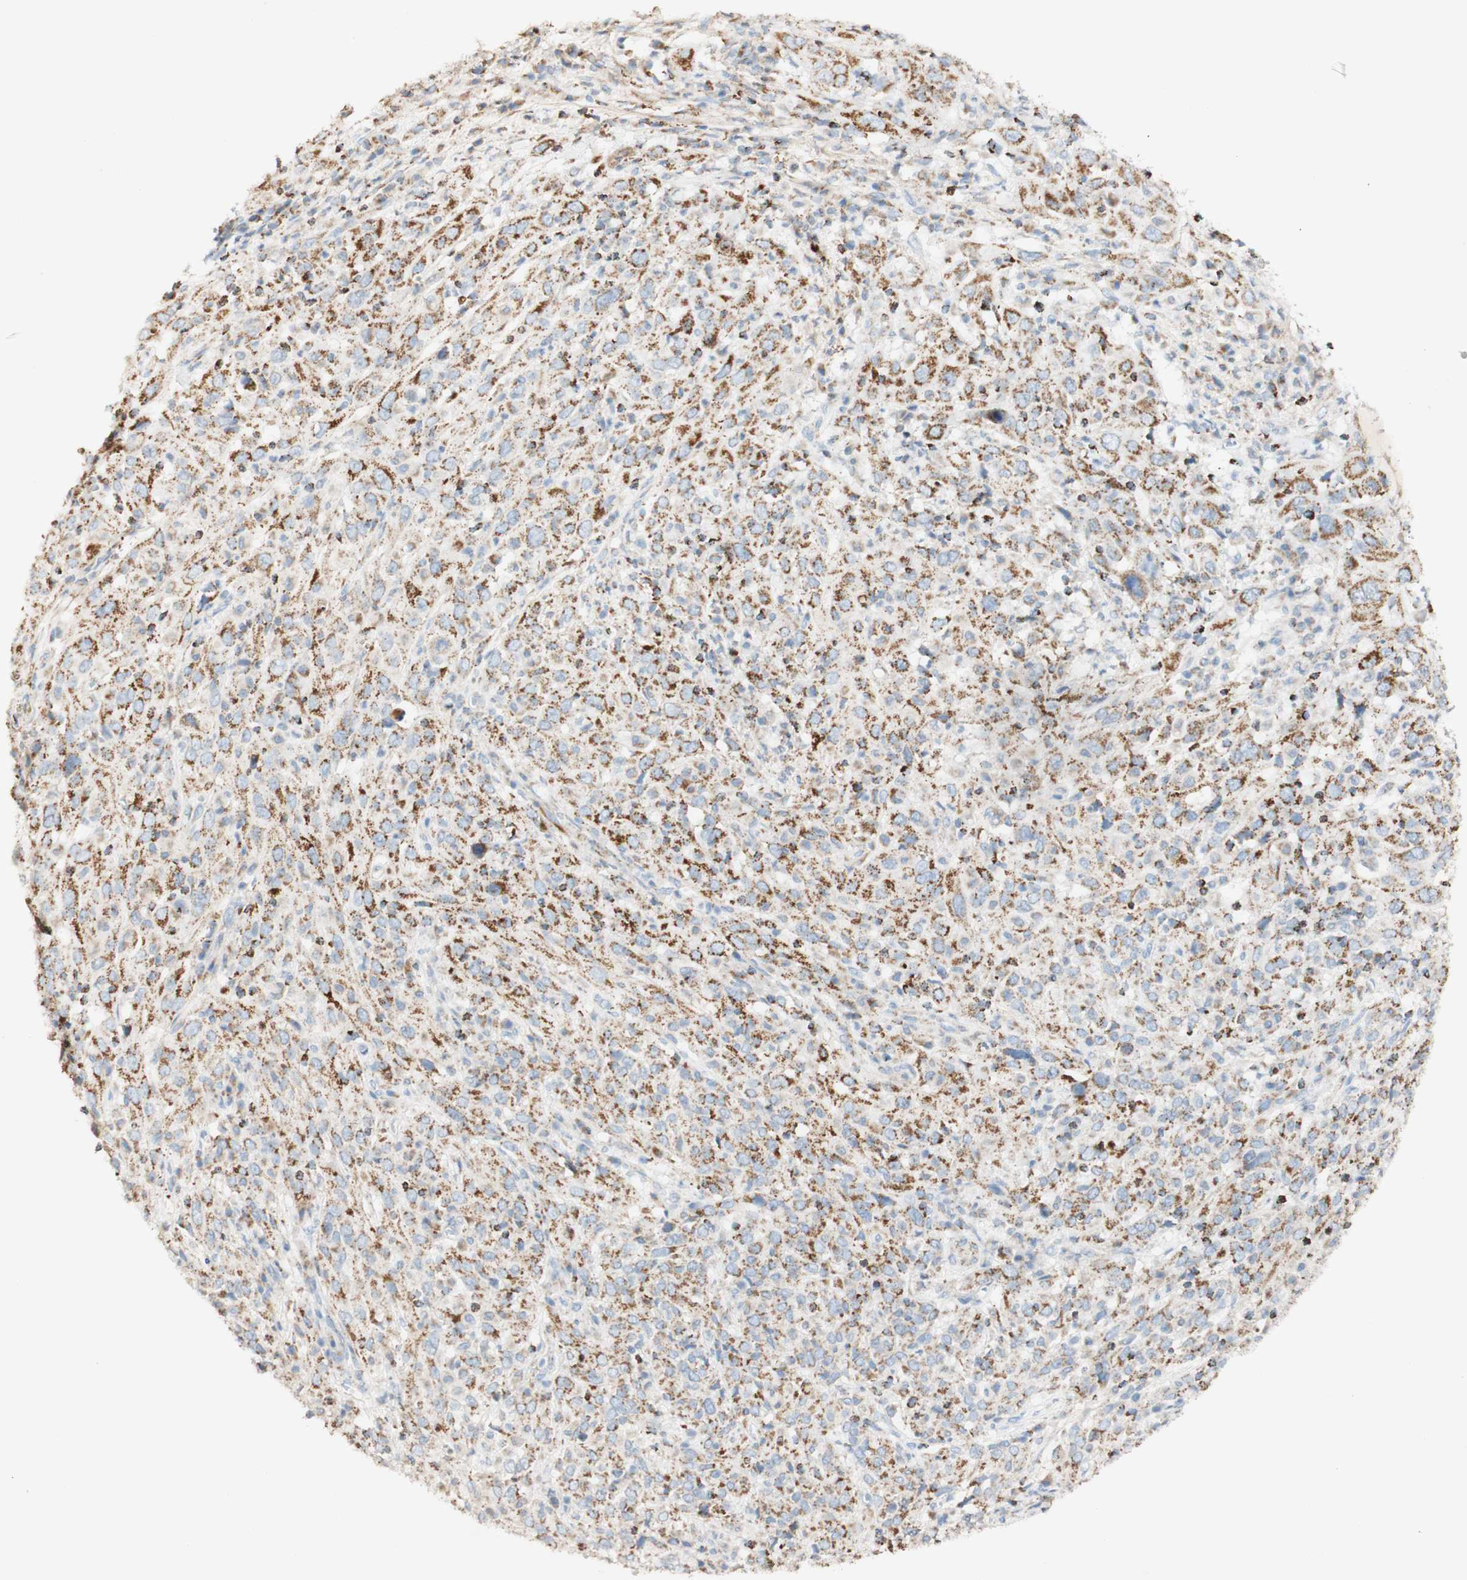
{"staining": {"intensity": "moderate", "quantity": "25%-75%", "location": "cytoplasmic/membranous"}, "tissue": "cervical cancer", "cell_type": "Tumor cells", "image_type": "cancer", "snomed": [{"axis": "morphology", "description": "Squamous cell carcinoma, NOS"}, {"axis": "topography", "description": "Cervix"}], "caption": "This micrograph shows immunohistochemistry (IHC) staining of cervical cancer (squamous cell carcinoma), with medium moderate cytoplasmic/membranous positivity in about 25%-75% of tumor cells.", "gene": "OXCT1", "patient": {"sex": "female", "age": 46}}